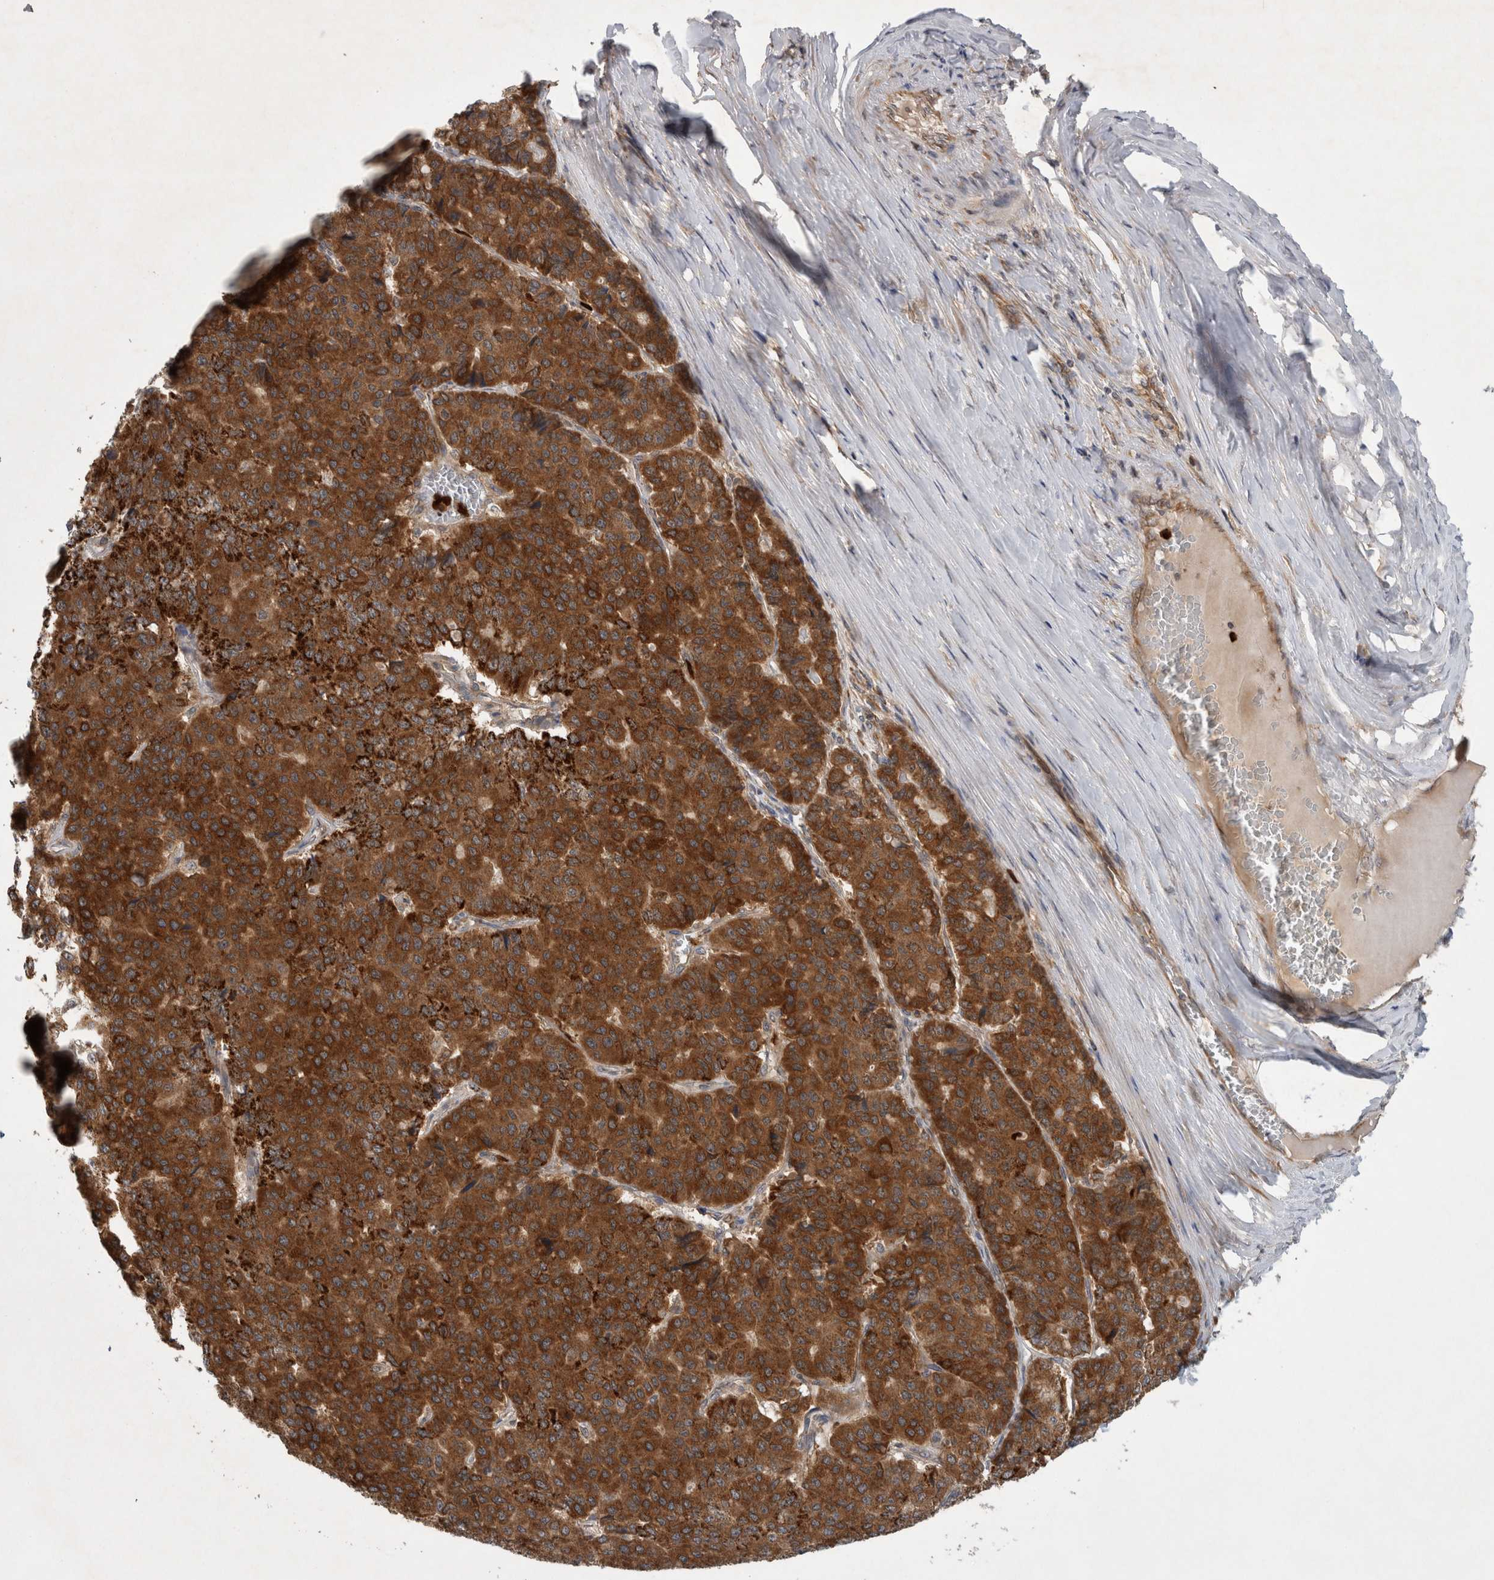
{"staining": {"intensity": "strong", "quantity": ">75%", "location": "cytoplasmic/membranous"}, "tissue": "pancreatic cancer", "cell_type": "Tumor cells", "image_type": "cancer", "snomed": [{"axis": "morphology", "description": "Adenocarcinoma, NOS"}, {"axis": "topography", "description": "Pancreas"}], "caption": "Pancreatic adenocarcinoma stained for a protein (brown) demonstrates strong cytoplasmic/membranous positive positivity in about >75% of tumor cells.", "gene": "PDCD2", "patient": {"sex": "male", "age": 50}}